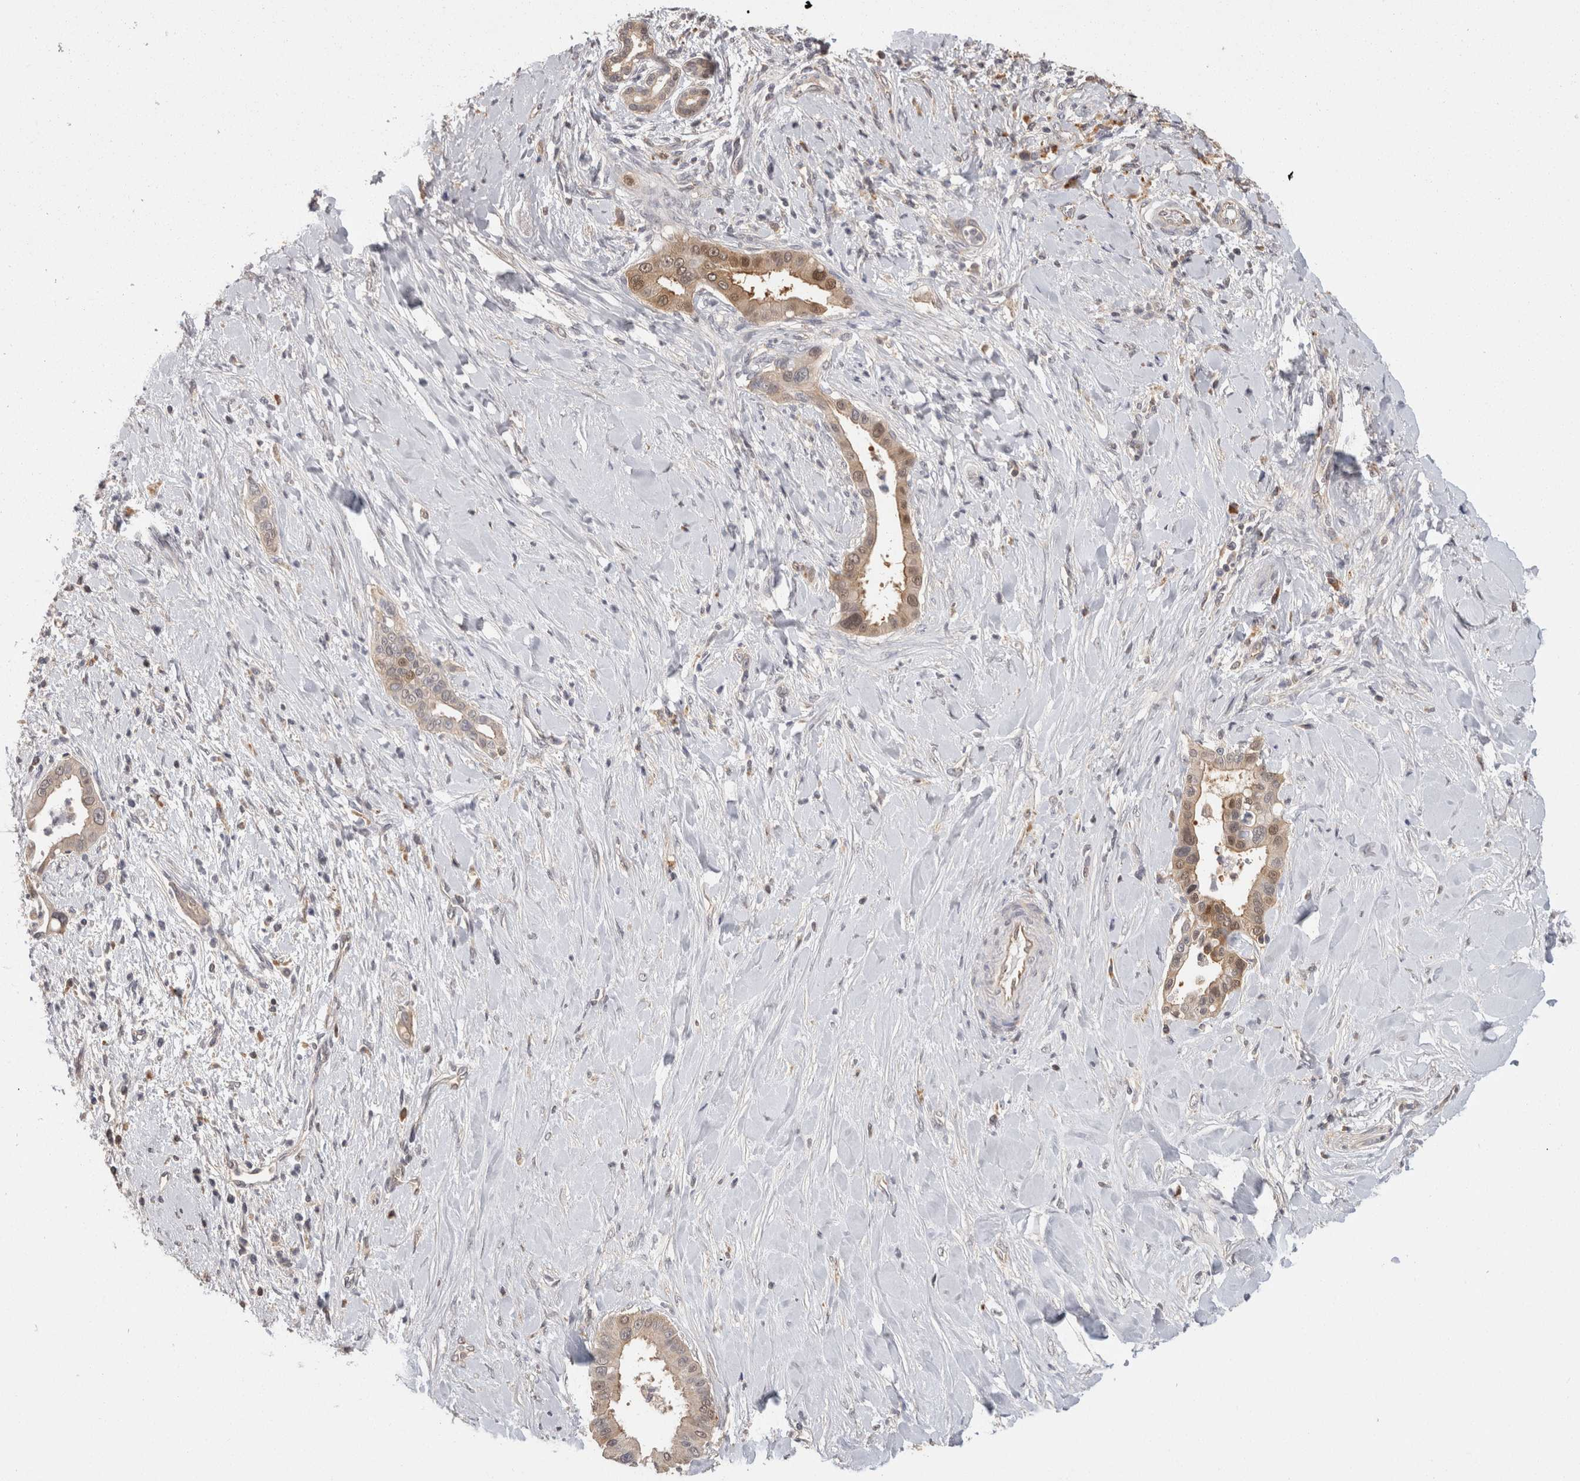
{"staining": {"intensity": "moderate", "quantity": "25%-75%", "location": "cytoplasmic/membranous"}, "tissue": "liver cancer", "cell_type": "Tumor cells", "image_type": "cancer", "snomed": [{"axis": "morphology", "description": "Cholangiocarcinoma"}, {"axis": "topography", "description": "Liver"}], "caption": "The immunohistochemical stain shows moderate cytoplasmic/membranous expression in tumor cells of liver cancer tissue. (DAB = brown stain, brightfield microscopy at high magnification).", "gene": "ACAT2", "patient": {"sex": "female", "age": 54}}